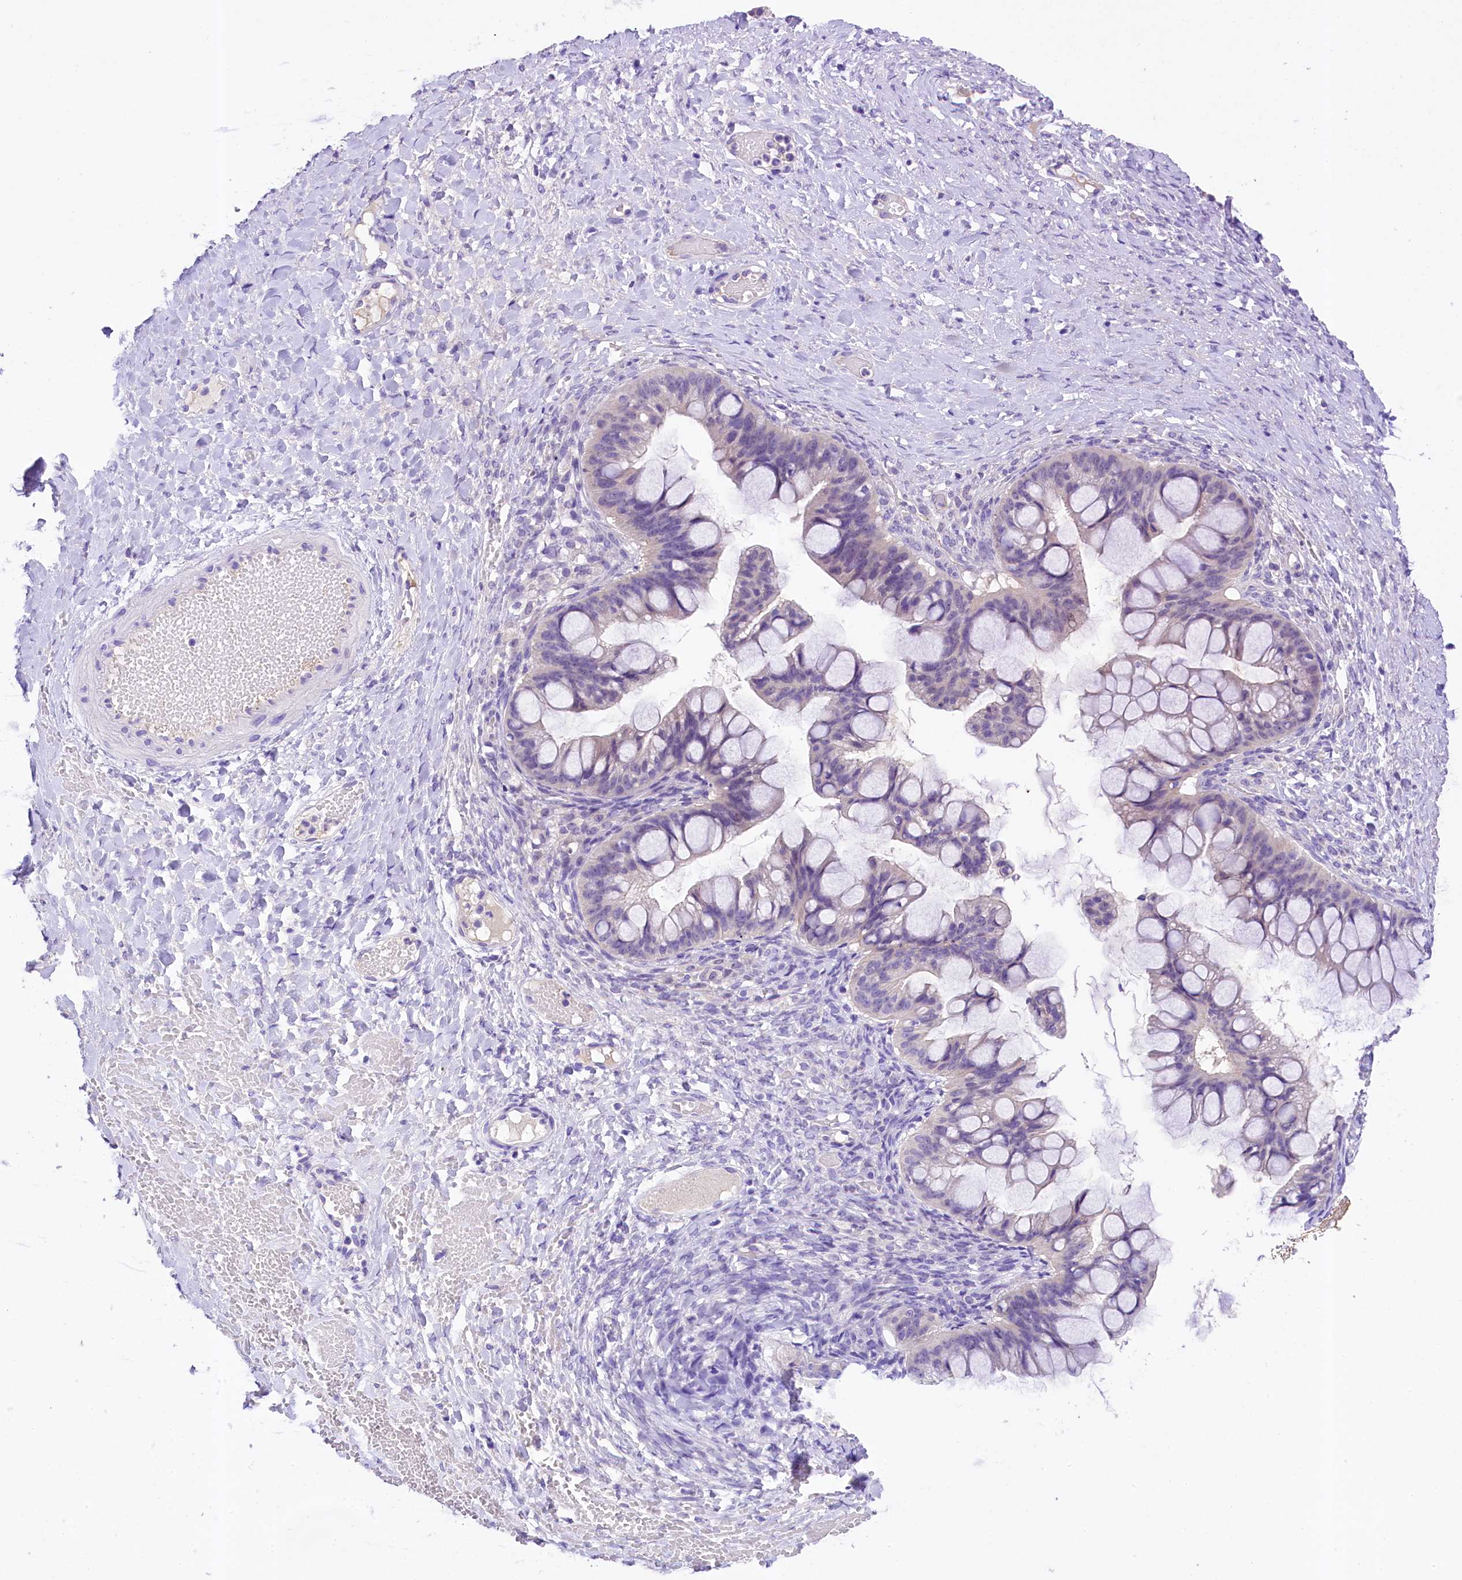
{"staining": {"intensity": "negative", "quantity": "none", "location": "none"}, "tissue": "ovarian cancer", "cell_type": "Tumor cells", "image_type": "cancer", "snomed": [{"axis": "morphology", "description": "Cystadenocarcinoma, mucinous, NOS"}, {"axis": "topography", "description": "Ovary"}], "caption": "Immunohistochemical staining of human ovarian cancer reveals no significant positivity in tumor cells.", "gene": "UBXN6", "patient": {"sex": "female", "age": 73}}